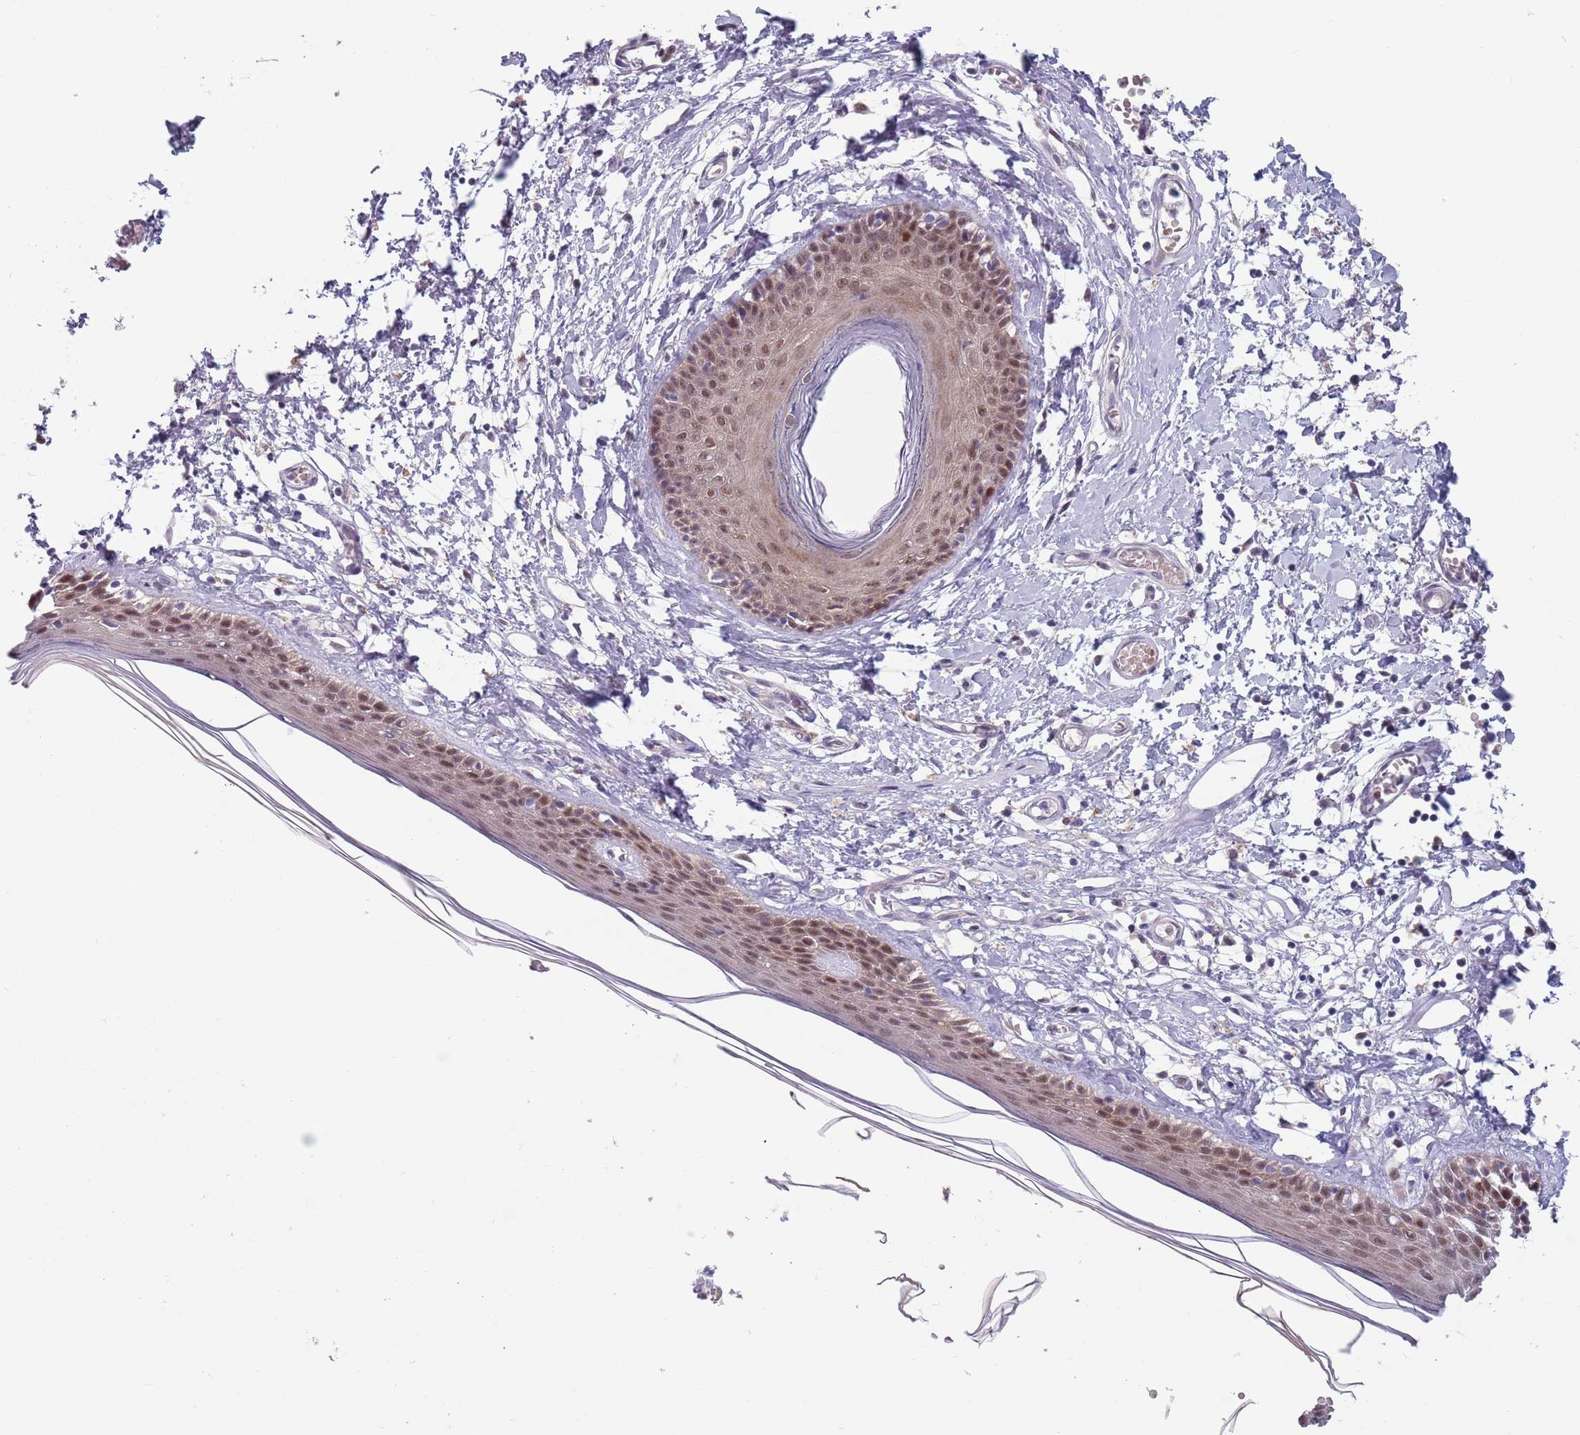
{"staining": {"intensity": "weak", "quantity": ">75%", "location": "cytoplasmic/membranous,nuclear"}, "tissue": "skin", "cell_type": "Epidermal cells", "image_type": "normal", "snomed": [{"axis": "morphology", "description": "Normal tissue, NOS"}, {"axis": "topography", "description": "Adipose tissue"}, {"axis": "topography", "description": "Vascular tissue"}, {"axis": "topography", "description": "Vulva"}, {"axis": "topography", "description": "Peripheral nerve tissue"}], "caption": "A low amount of weak cytoplasmic/membranous,nuclear positivity is appreciated in about >75% of epidermal cells in benign skin.", "gene": "CLNS1A", "patient": {"sex": "female", "age": 86}}